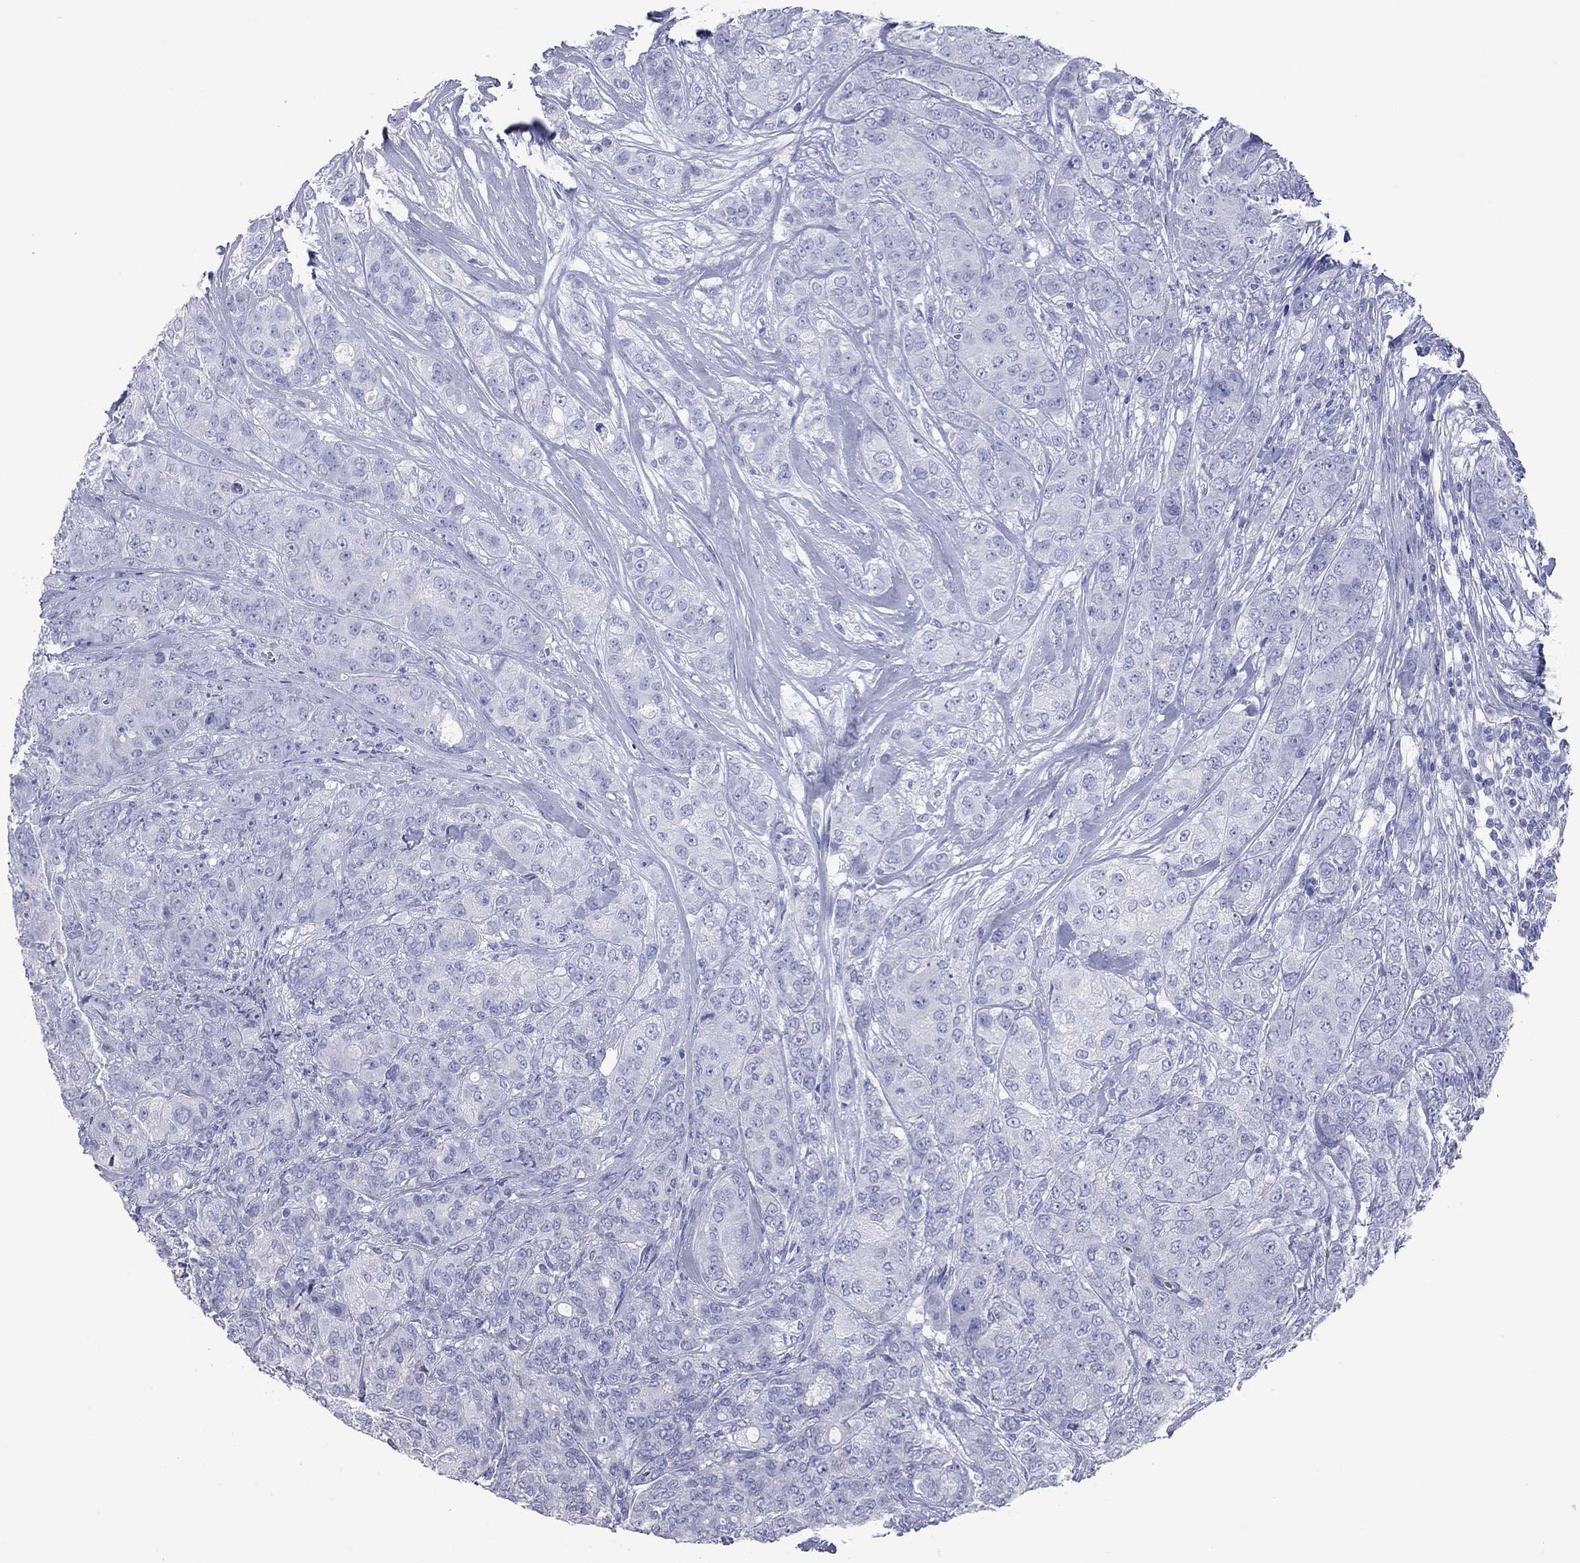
{"staining": {"intensity": "negative", "quantity": "none", "location": "none"}, "tissue": "breast cancer", "cell_type": "Tumor cells", "image_type": "cancer", "snomed": [{"axis": "morphology", "description": "Duct carcinoma"}, {"axis": "topography", "description": "Breast"}], "caption": "The image shows no significant staining in tumor cells of breast intraductal carcinoma.", "gene": "VSIG10", "patient": {"sex": "female", "age": 43}}